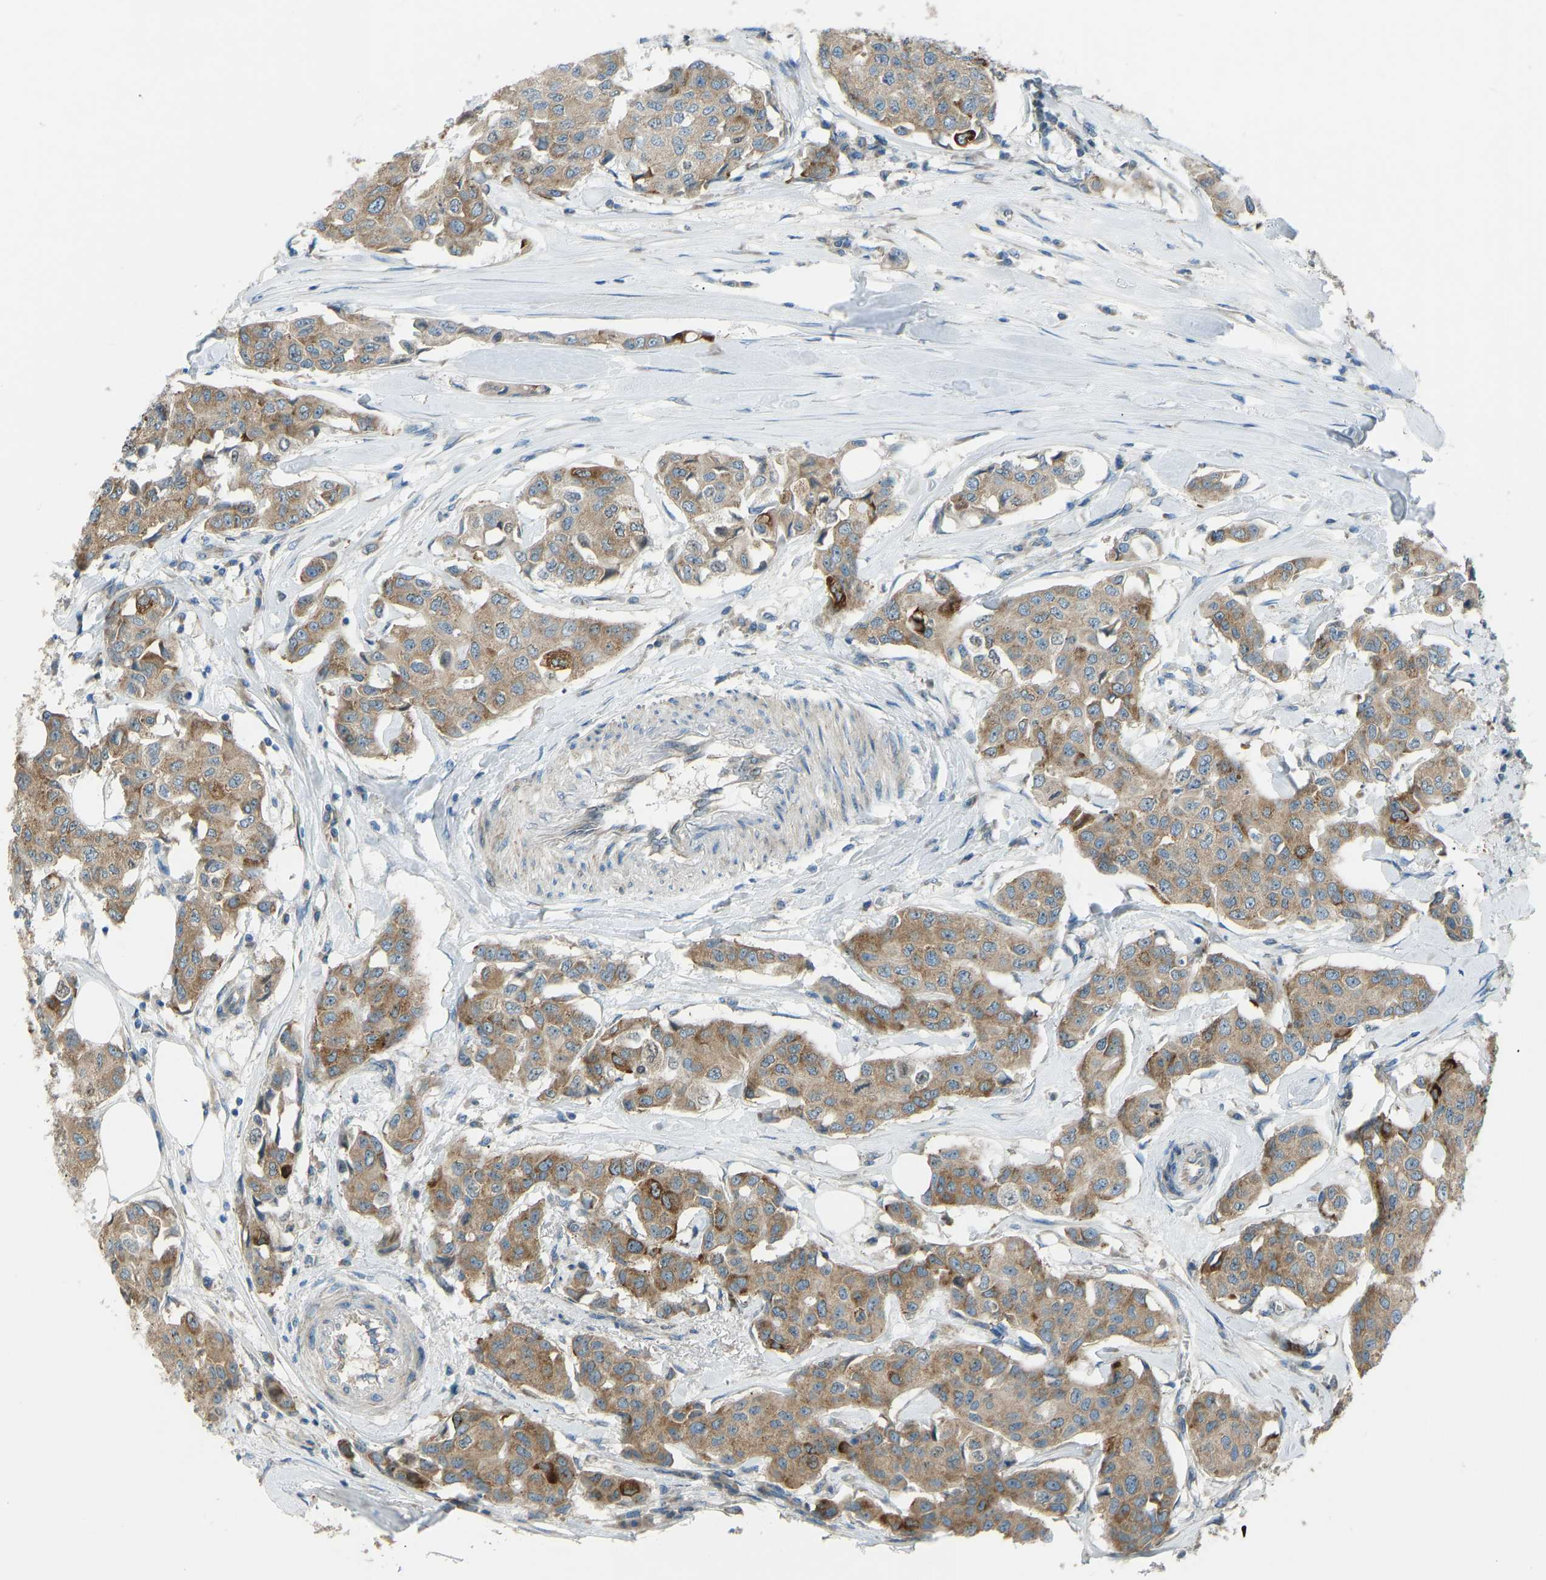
{"staining": {"intensity": "moderate", "quantity": ">75%", "location": "cytoplasmic/membranous"}, "tissue": "breast cancer", "cell_type": "Tumor cells", "image_type": "cancer", "snomed": [{"axis": "morphology", "description": "Duct carcinoma"}, {"axis": "topography", "description": "Breast"}], "caption": "A photomicrograph showing moderate cytoplasmic/membranous staining in approximately >75% of tumor cells in breast invasive ductal carcinoma, as visualized by brown immunohistochemical staining.", "gene": "STAU2", "patient": {"sex": "female", "age": 80}}